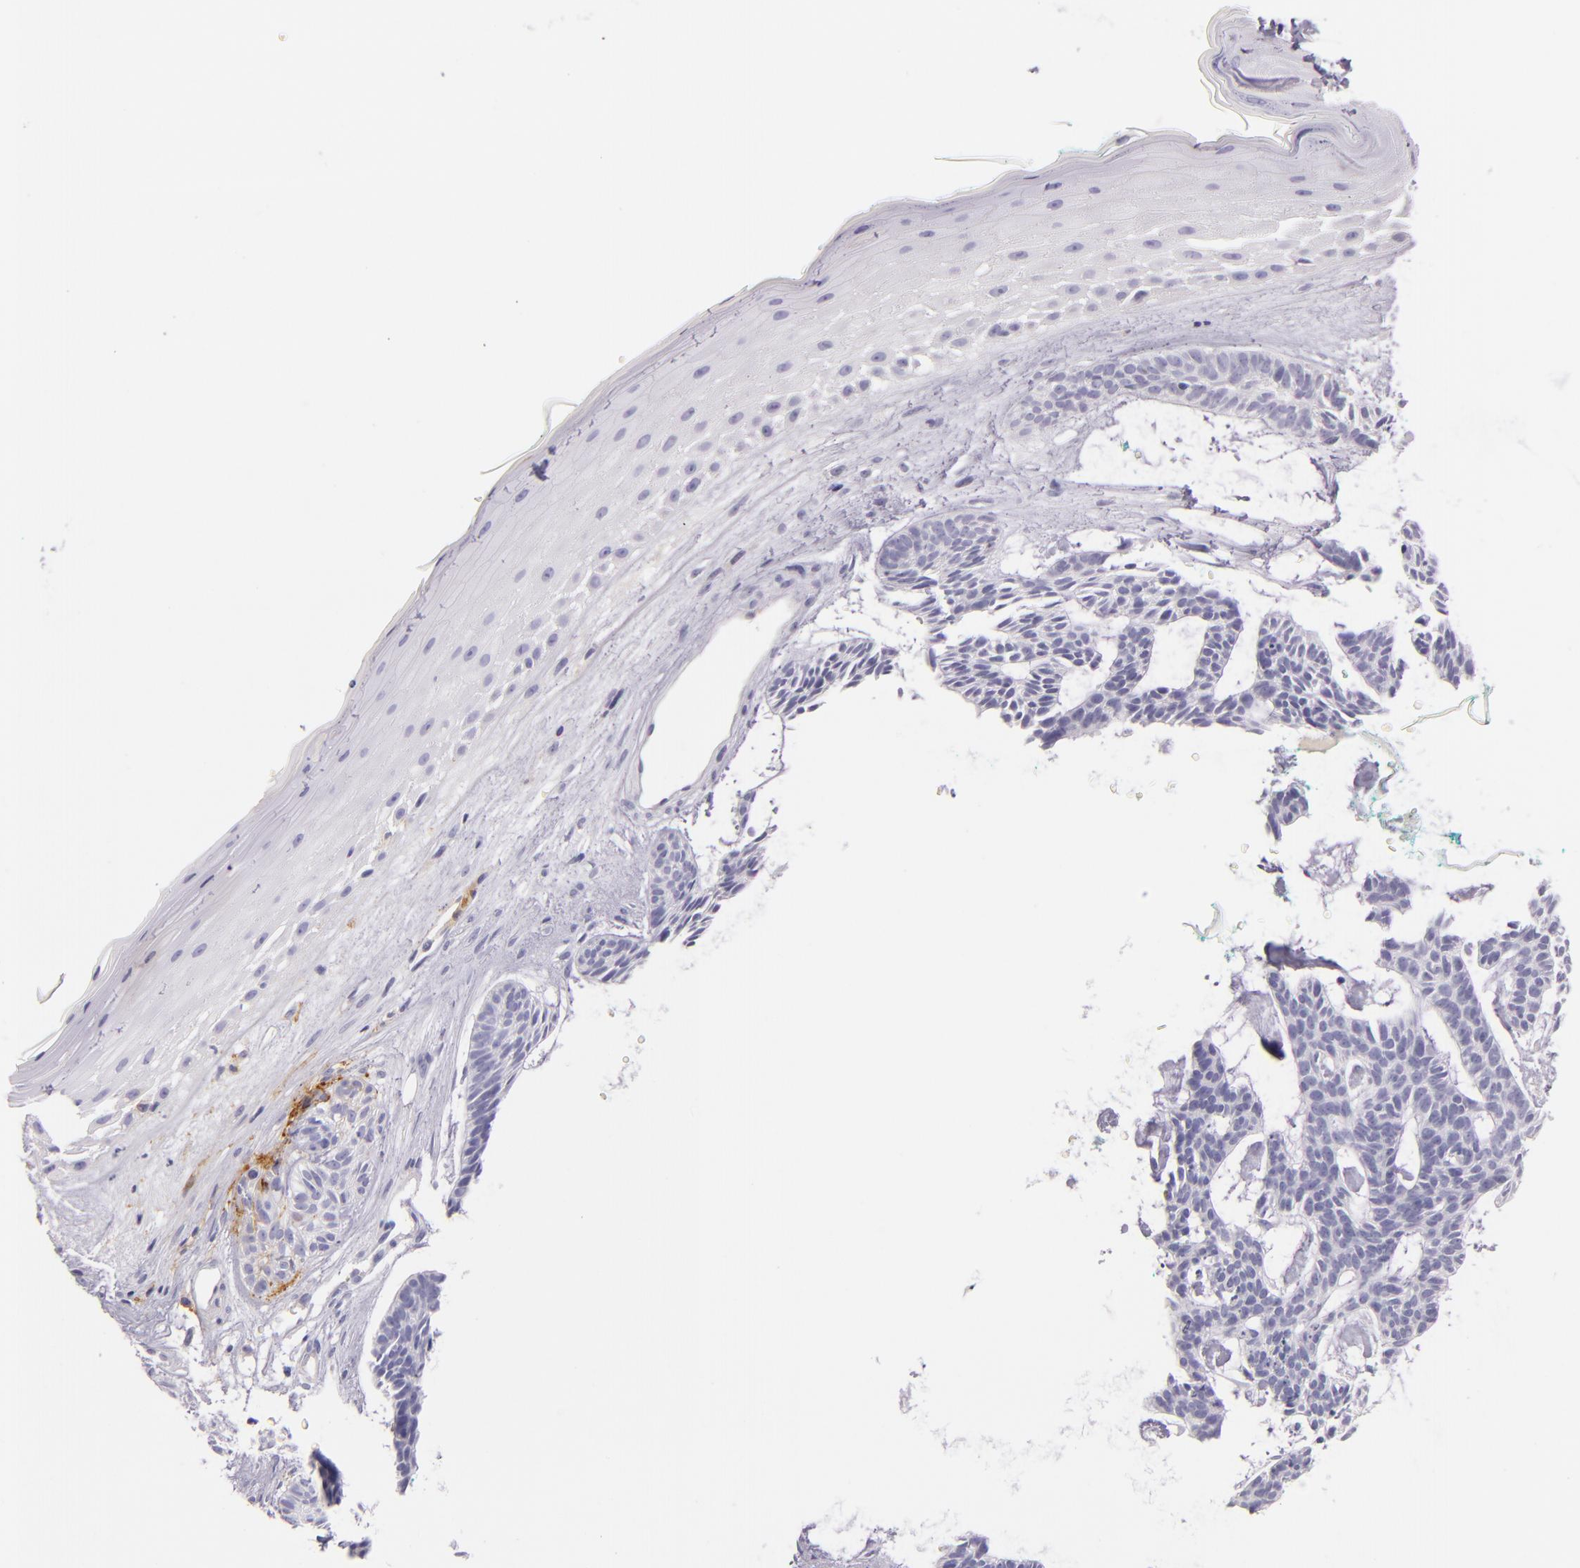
{"staining": {"intensity": "negative", "quantity": "none", "location": "none"}, "tissue": "skin cancer", "cell_type": "Tumor cells", "image_type": "cancer", "snomed": [{"axis": "morphology", "description": "Basal cell carcinoma"}, {"axis": "topography", "description": "Skin"}], "caption": "A micrograph of human skin cancer (basal cell carcinoma) is negative for staining in tumor cells. (Brightfield microscopy of DAB (3,3'-diaminobenzidine) immunohistochemistry (IHC) at high magnification).", "gene": "ICAM1", "patient": {"sex": "male", "age": 75}}